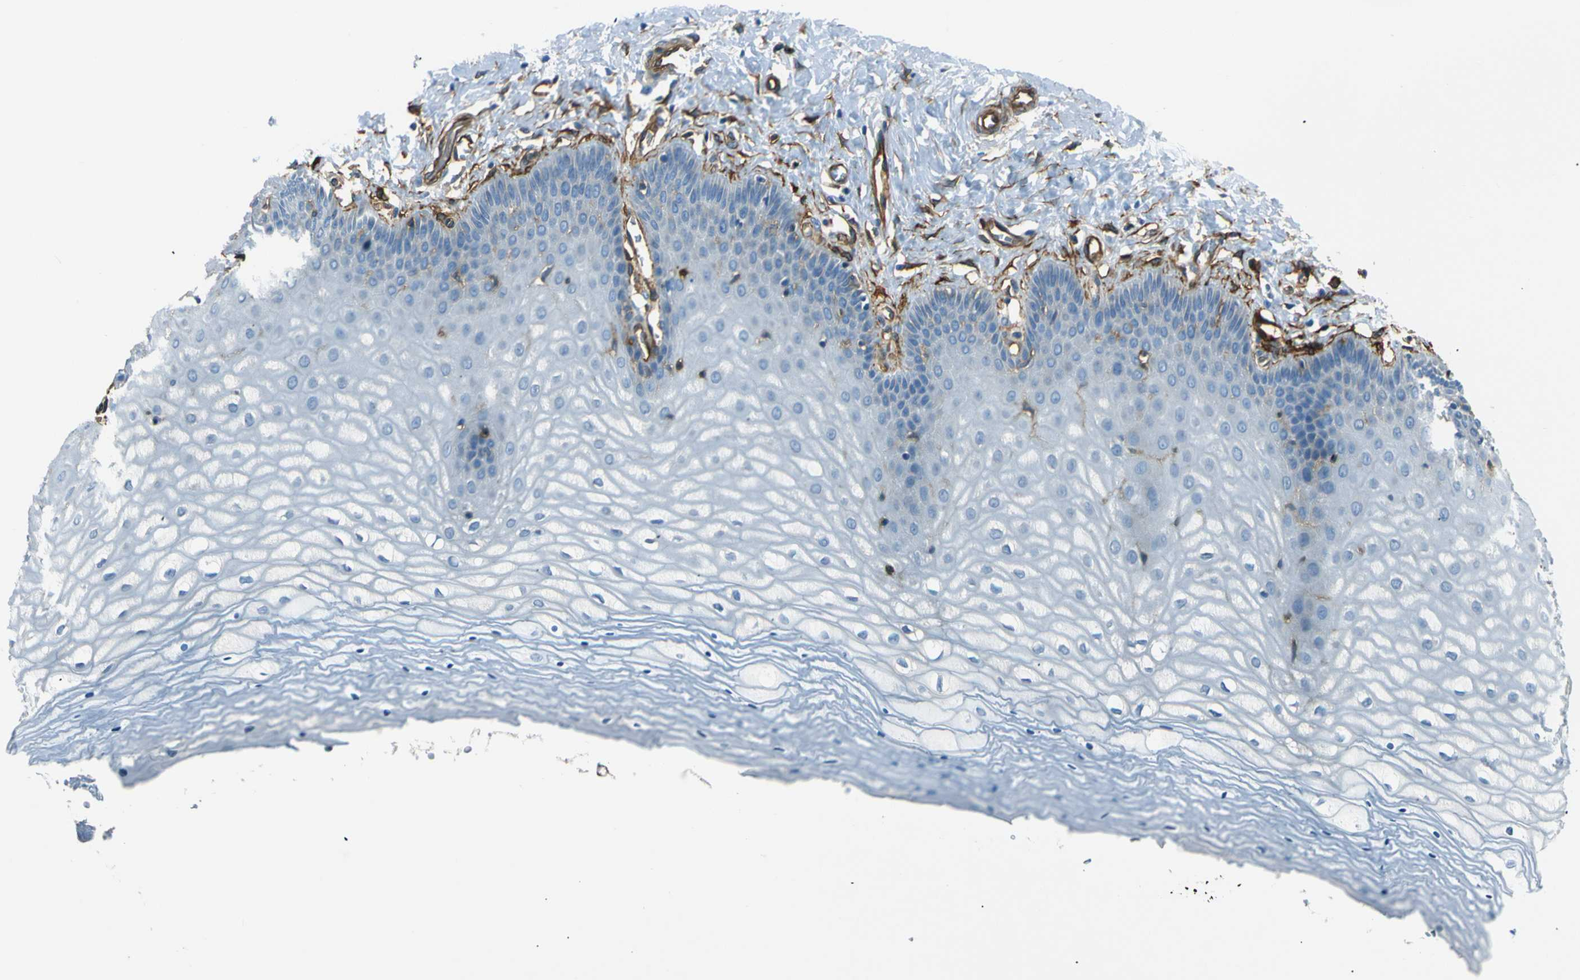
{"staining": {"intensity": "negative", "quantity": "none", "location": "none"}, "tissue": "cervix", "cell_type": "Glandular cells", "image_type": "normal", "snomed": [{"axis": "morphology", "description": "Normal tissue, NOS"}, {"axis": "topography", "description": "Cervix"}], "caption": "DAB immunohistochemical staining of normal human cervix displays no significant expression in glandular cells. Brightfield microscopy of IHC stained with DAB (3,3'-diaminobenzidine) (brown) and hematoxylin (blue), captured at high magnification.", "gene": "ENTPD1", "patient": {"sex": "female", "age": 55}}